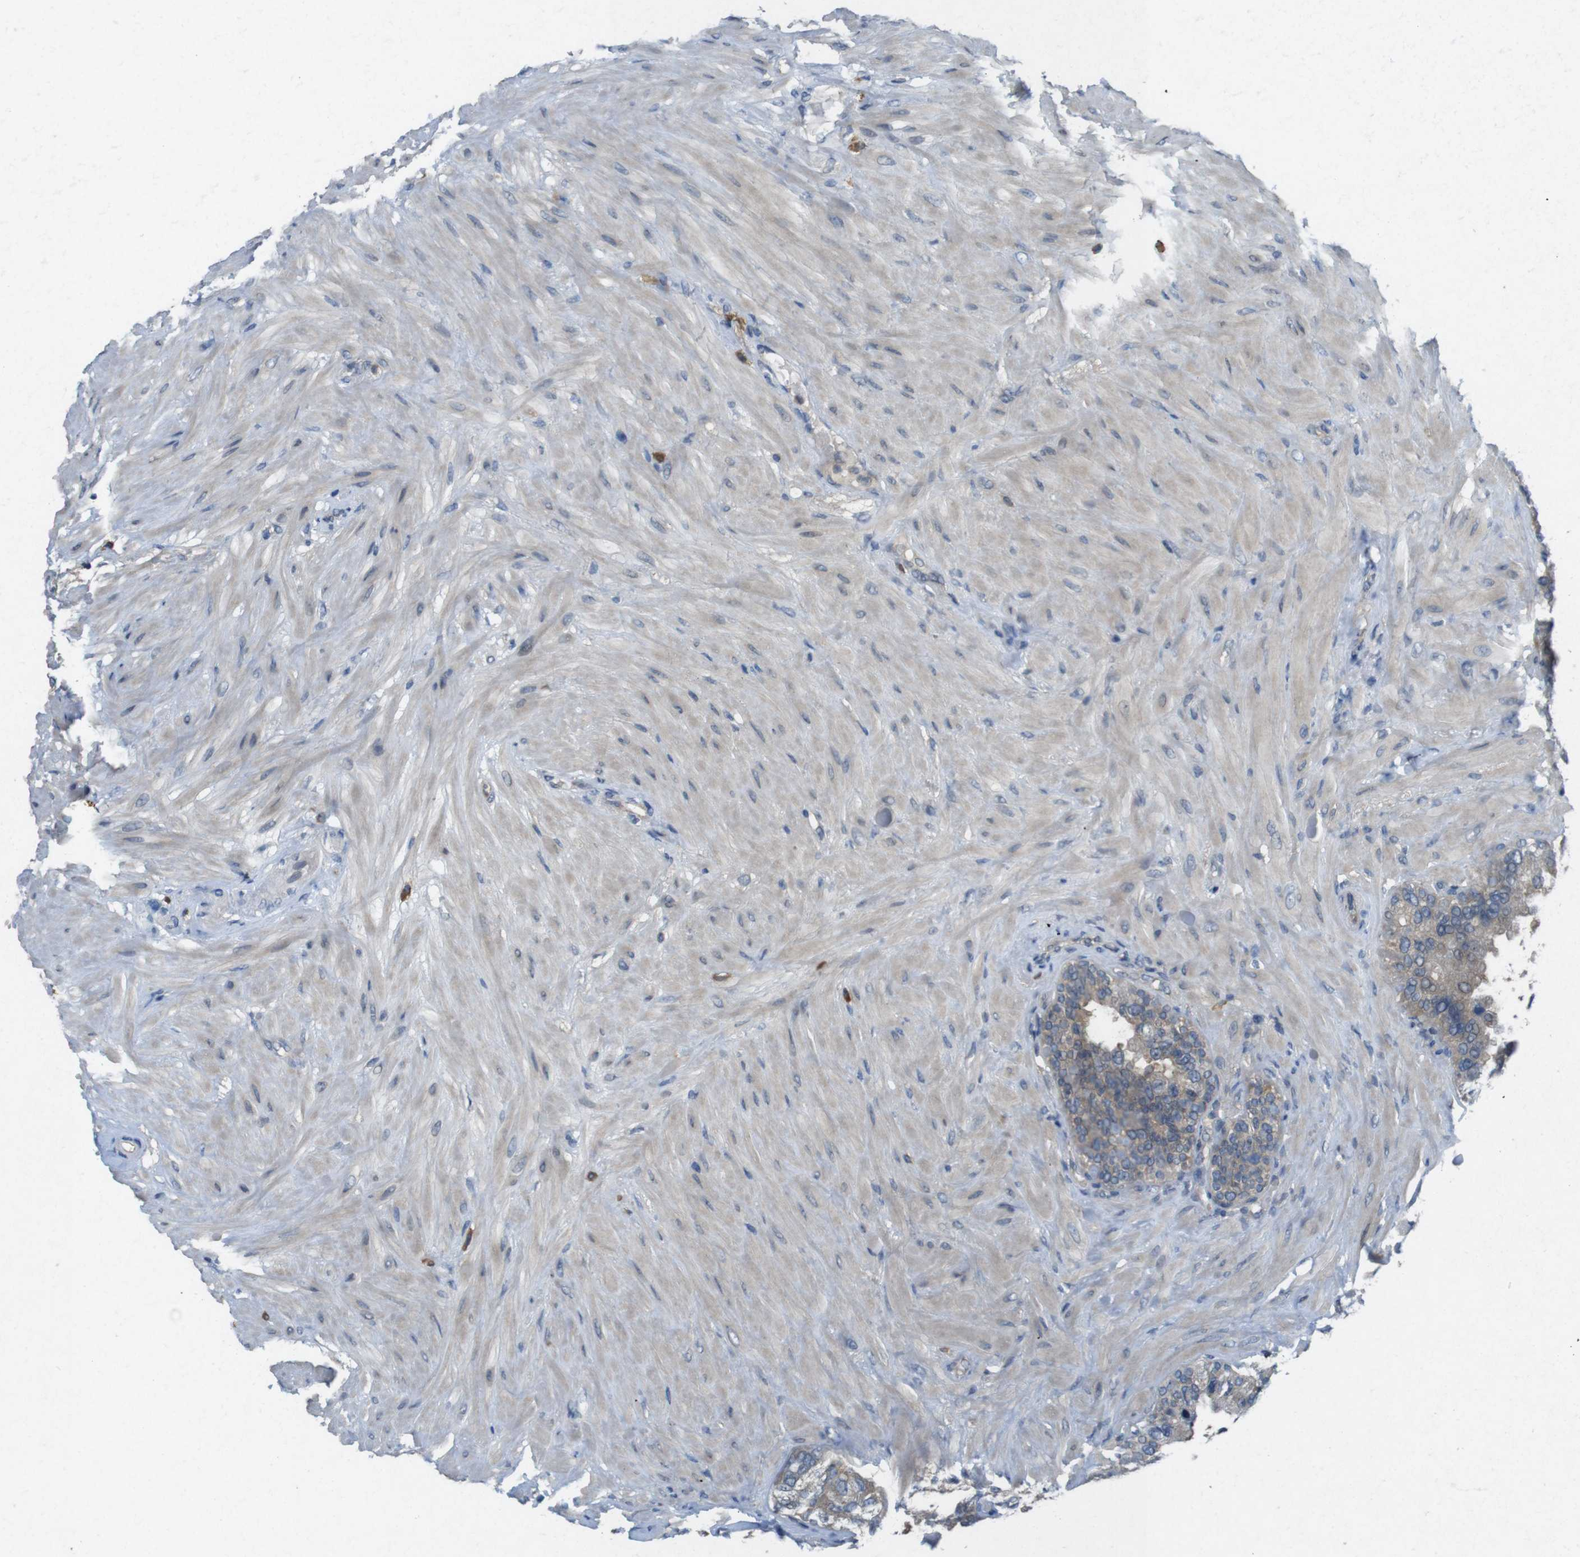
{"staining": {"intensity": "weak", "quantity": ">75%", "location": "cytoplasmic/membranous"}, "tissue": "seminal vesicle", "cell_type": "Glandular cells", "image_type": "normal", "snomed": [{"axis": "morphology", "description": "Normal tissue, NOS"}, {"axis": "topography", "description": "Seminal veicle"}], "caption": "Benign seminal vesicle was stained to show a protein in brown. There is low levels of weak cytoplasmic/membranous staining in approximately >75% of glandular cells. (brown staining indicates protein expression, while blue staining denotes nuclei).", "gene": "SUGT1", "patient": {"sex": "male", "age": 68}}